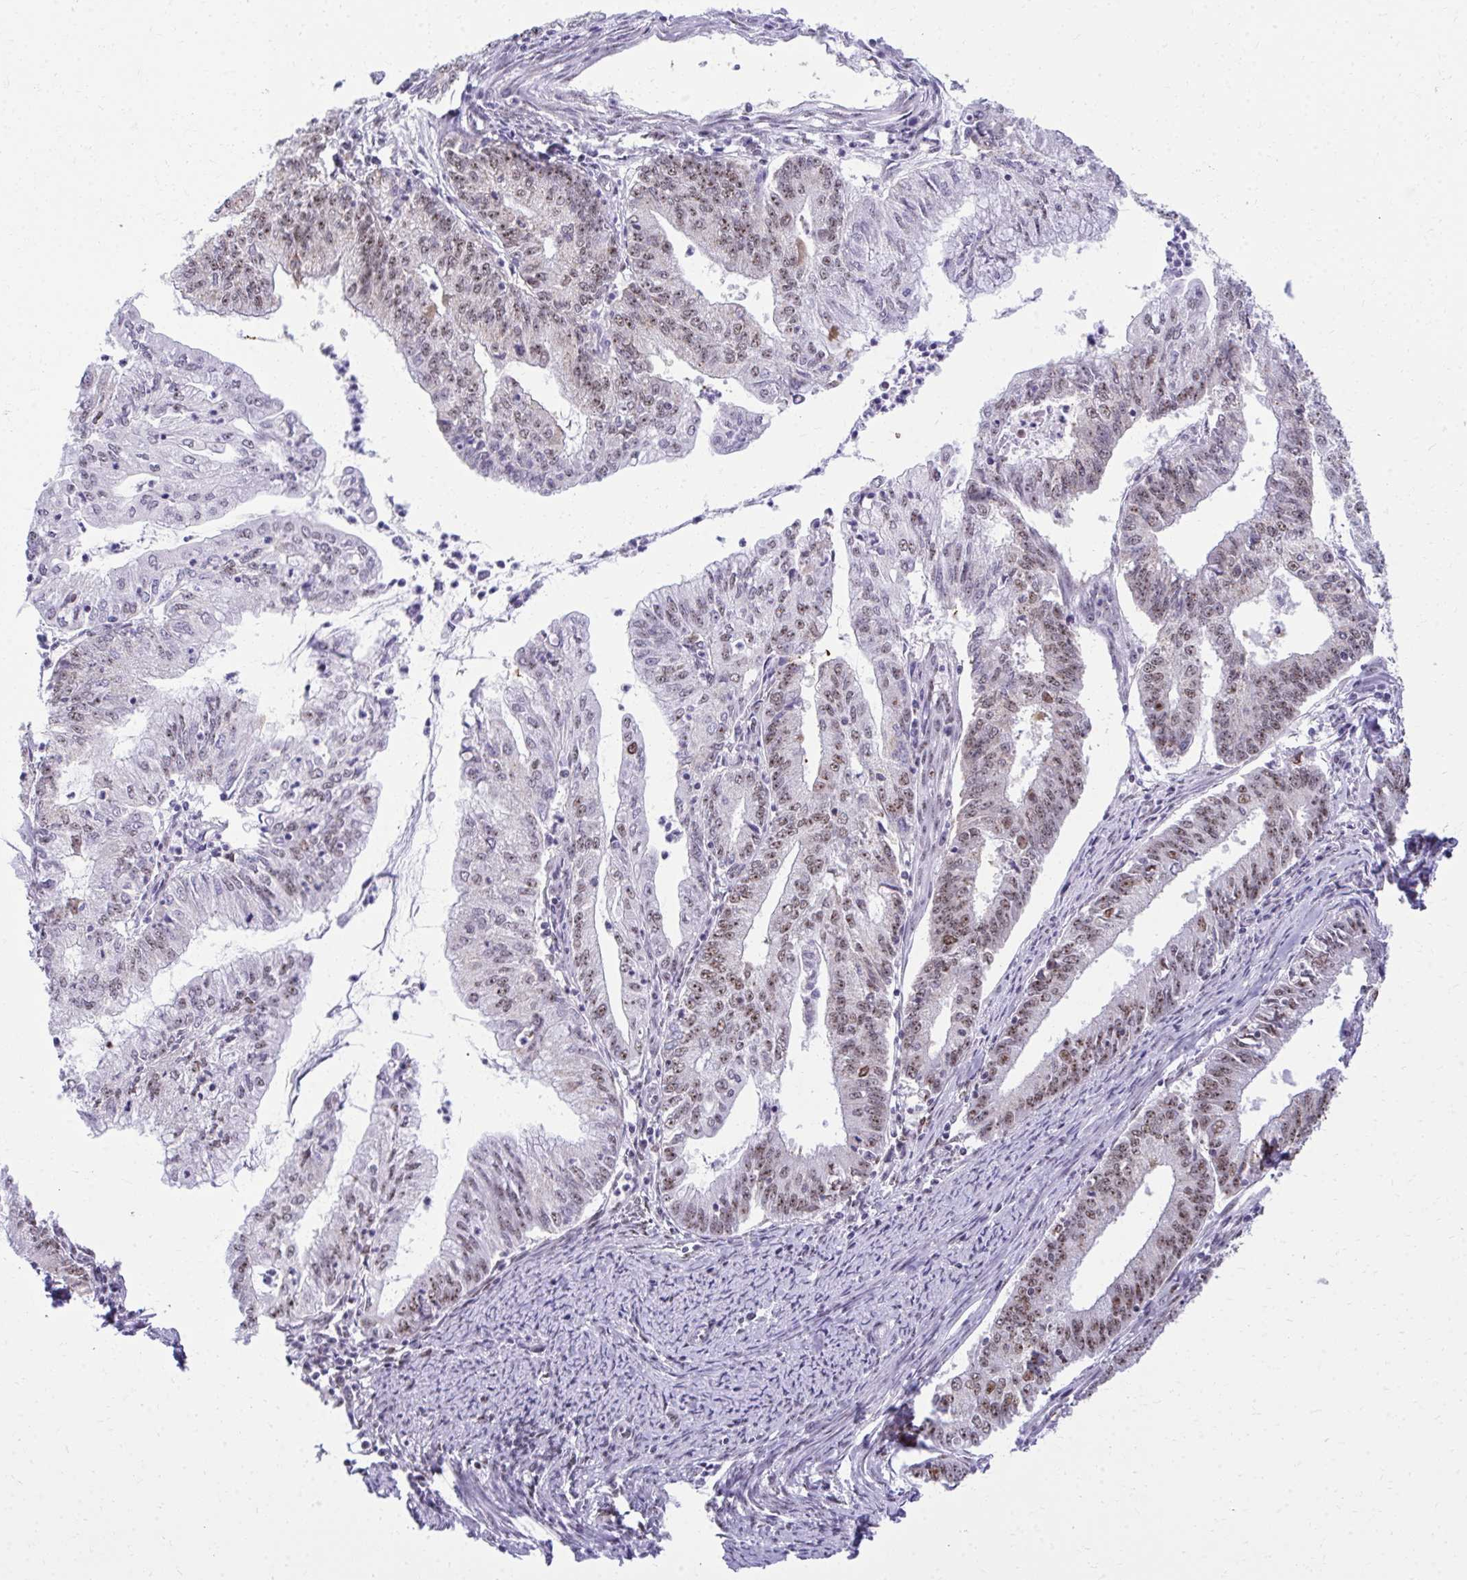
{"staining": {"intensity": "moderate", "quantity": ">75%", "location": "nuclear"}, "tissue": "endometrial cancer", "cell_type": "Tumor cells", "image_type": "cancer", "snomed": [{"axis": "morphology", "description": "Adenocarcinoma, NOS"}, {"axis": "topography", "description": "Endometrium"}], "caption": "High-magnification brightfield microscopy of endometrial adenocarcinoma stained with DAB (brown) and counterstained with hematoxylin (blue). tumor cells exhibit moderate nuclear staining is identified in approximately>75% of cells.", "gene": "PELP1", "patient": {"sex": "female", "age": 61}}